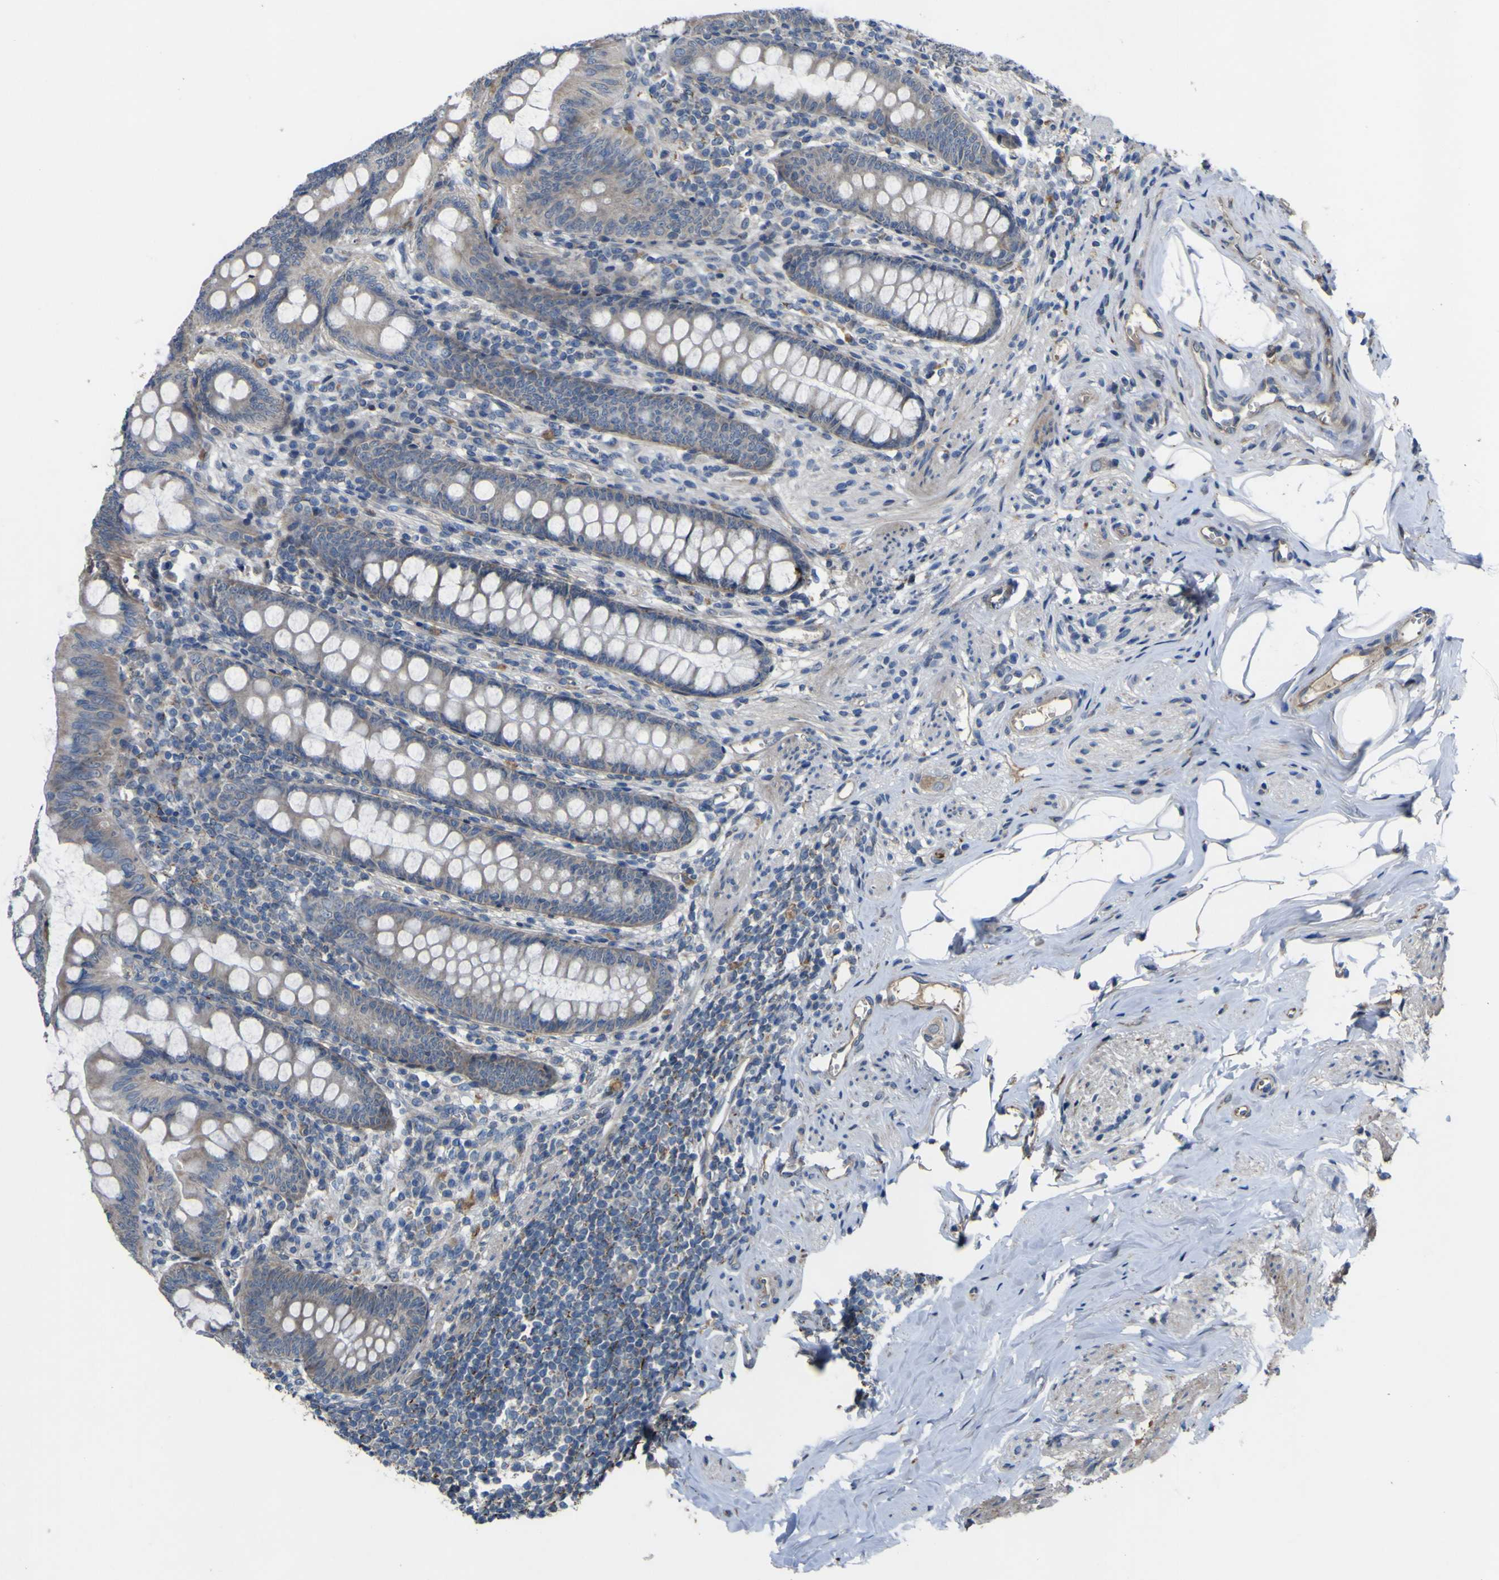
{"staining": {"intensity": "weak", "quantity": "25%-75%", "location": "cytoplasmic/membranous"}, "tissue": "appendix", "cell_type": "Glandular cells", "image_type": "normal", "snomed": [{"axis": "morphology", "description": "Normal tissue, NOS"}, {"axis": "topography", "description": "Appendix"}], "caption": "High-power microscopy captured an immunohistochemistry (IHC) histopathology image of unremarkable appendix, revealing weak cytoplasmic/membranous staining in approximately 25%-75% of glandular cells.", "gene": "GPLD1", "patient": {"sex": "female", "age": 77}}